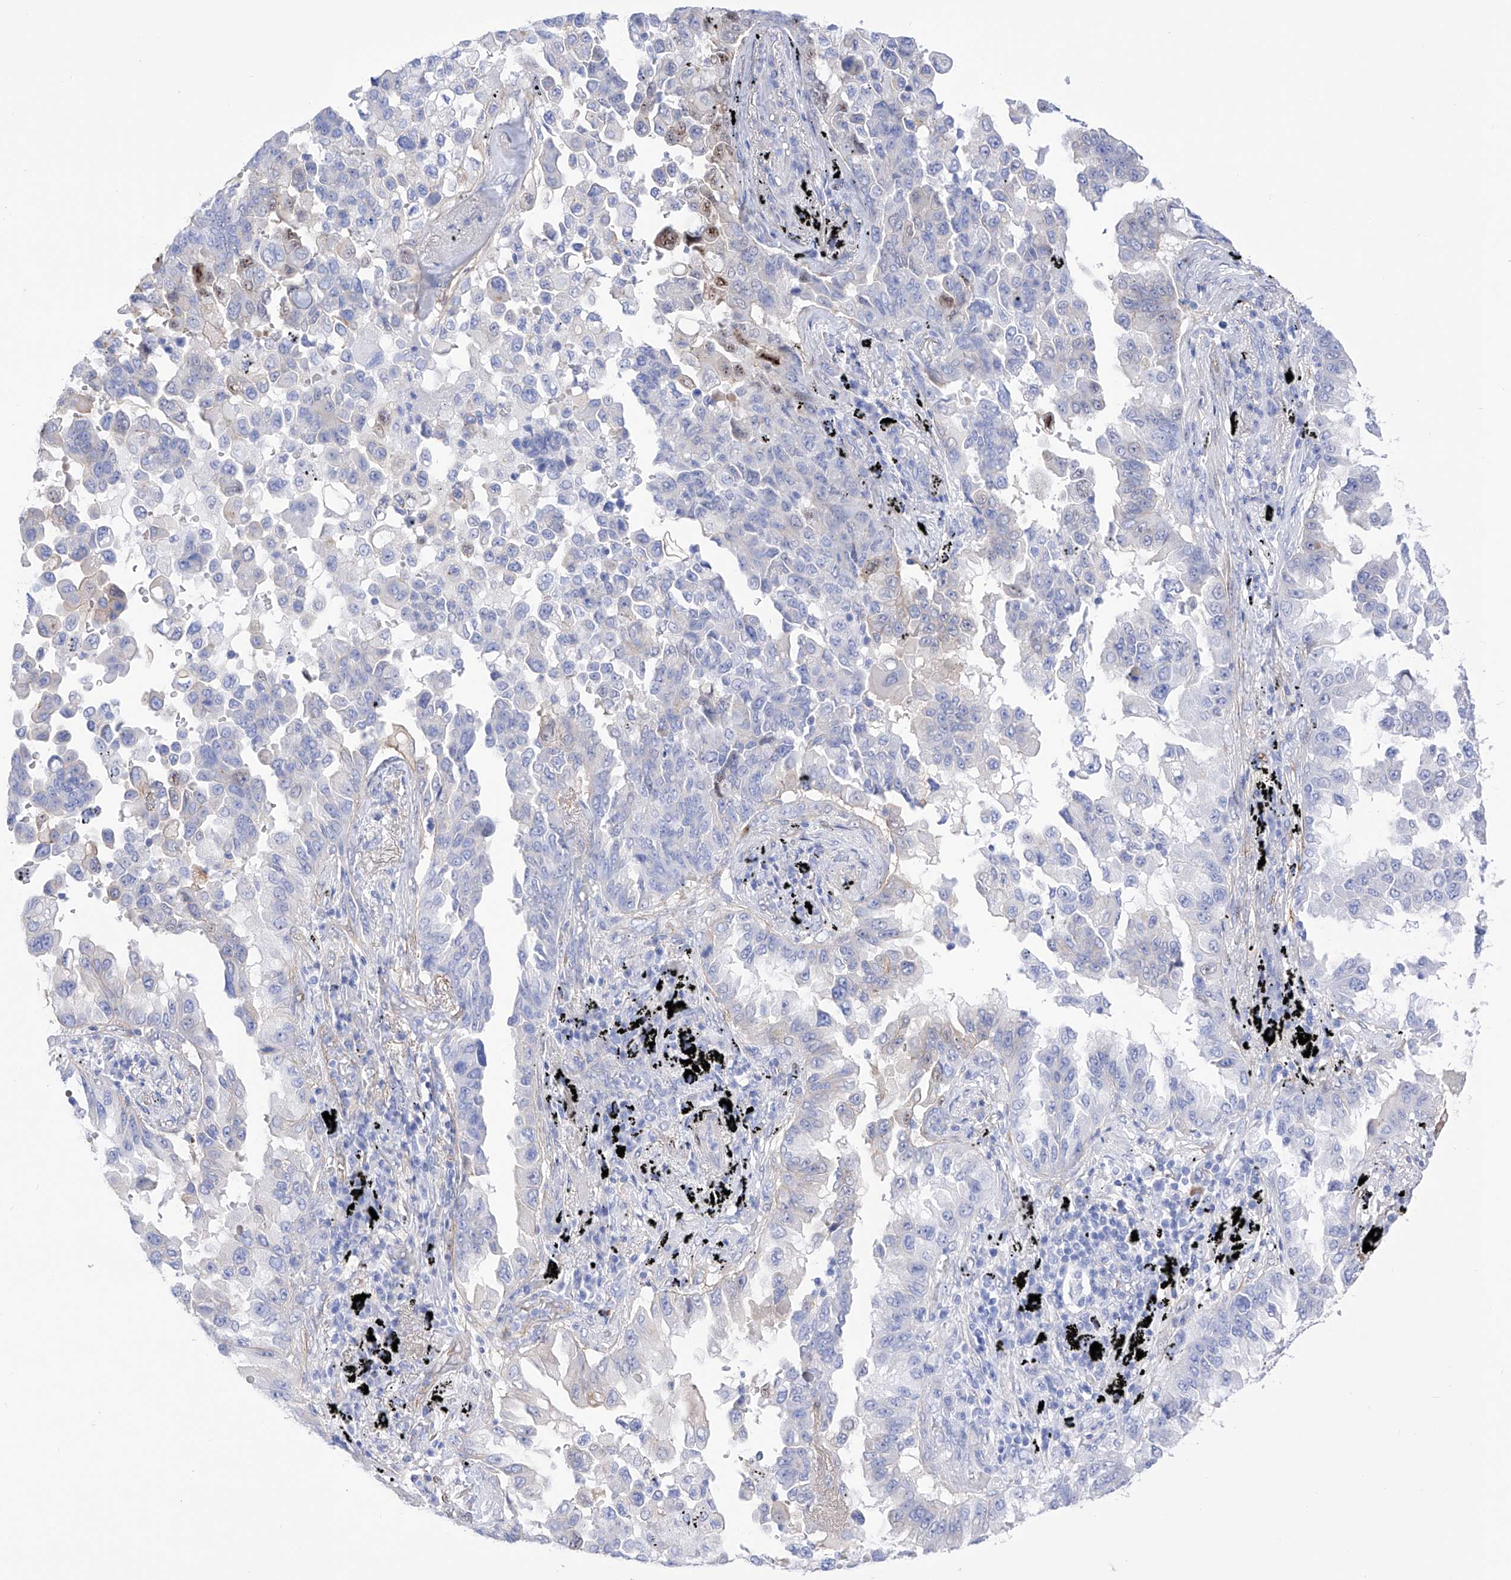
{"staining": {"intensity": "weak", "quantity": "<25%", "location": "nuclear"}, "tissue": "lung cancer", "cell_type": "Tumor cells", "image_type": "cancer", "snomed": [{"axis": "morphology", "description": "Adenocarcinoma, NOS"}, {"axis": "topography", "description": "Lung"}], "caption": "This is an IHC micrograph of adenocarcinoma (lung). There is no staining in tumor cells.", "gene": "TRPC7", "patient": {"sex": "female", "age": 67}}